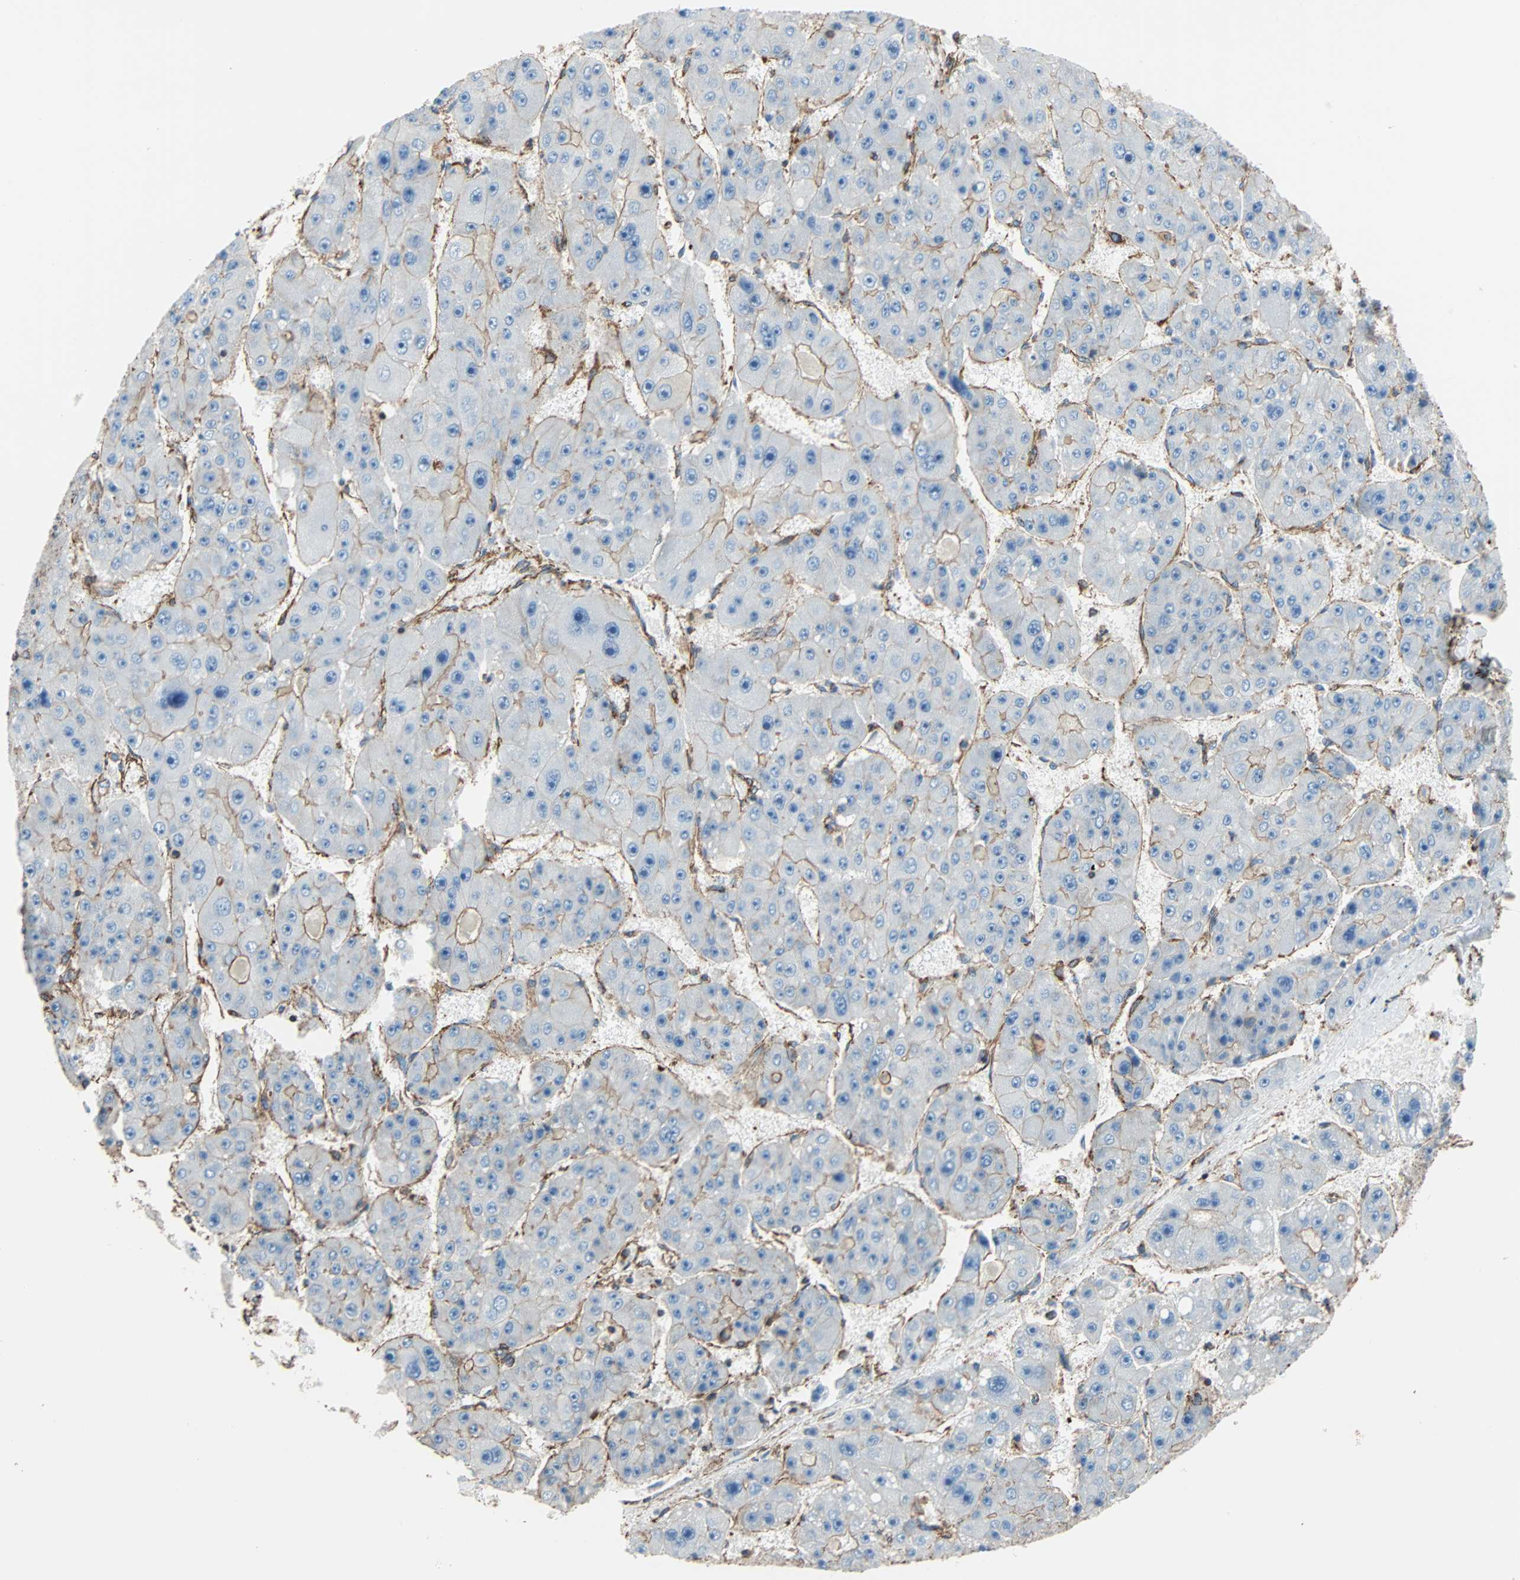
{"staining": {"intensity": "negative", "quantity": "none", "location": "none"}, "tissue": "liver cancer", "cell_type": "Tumor cells", "image_type": "cancer", "snomed": [{"axis": "morphology", "description": "Carcinoma, Hepatocellular, NOS"}, {"axis": "topography", "description": "Liver"}], "caption": "Hepatocellular carcinoma (liver) stained for a protein using immunohistochemistry (IHC) demonstrates no expression tumor cells.", "gene": "GALNT10", "patient": {"sex": "female", "age": 61}}